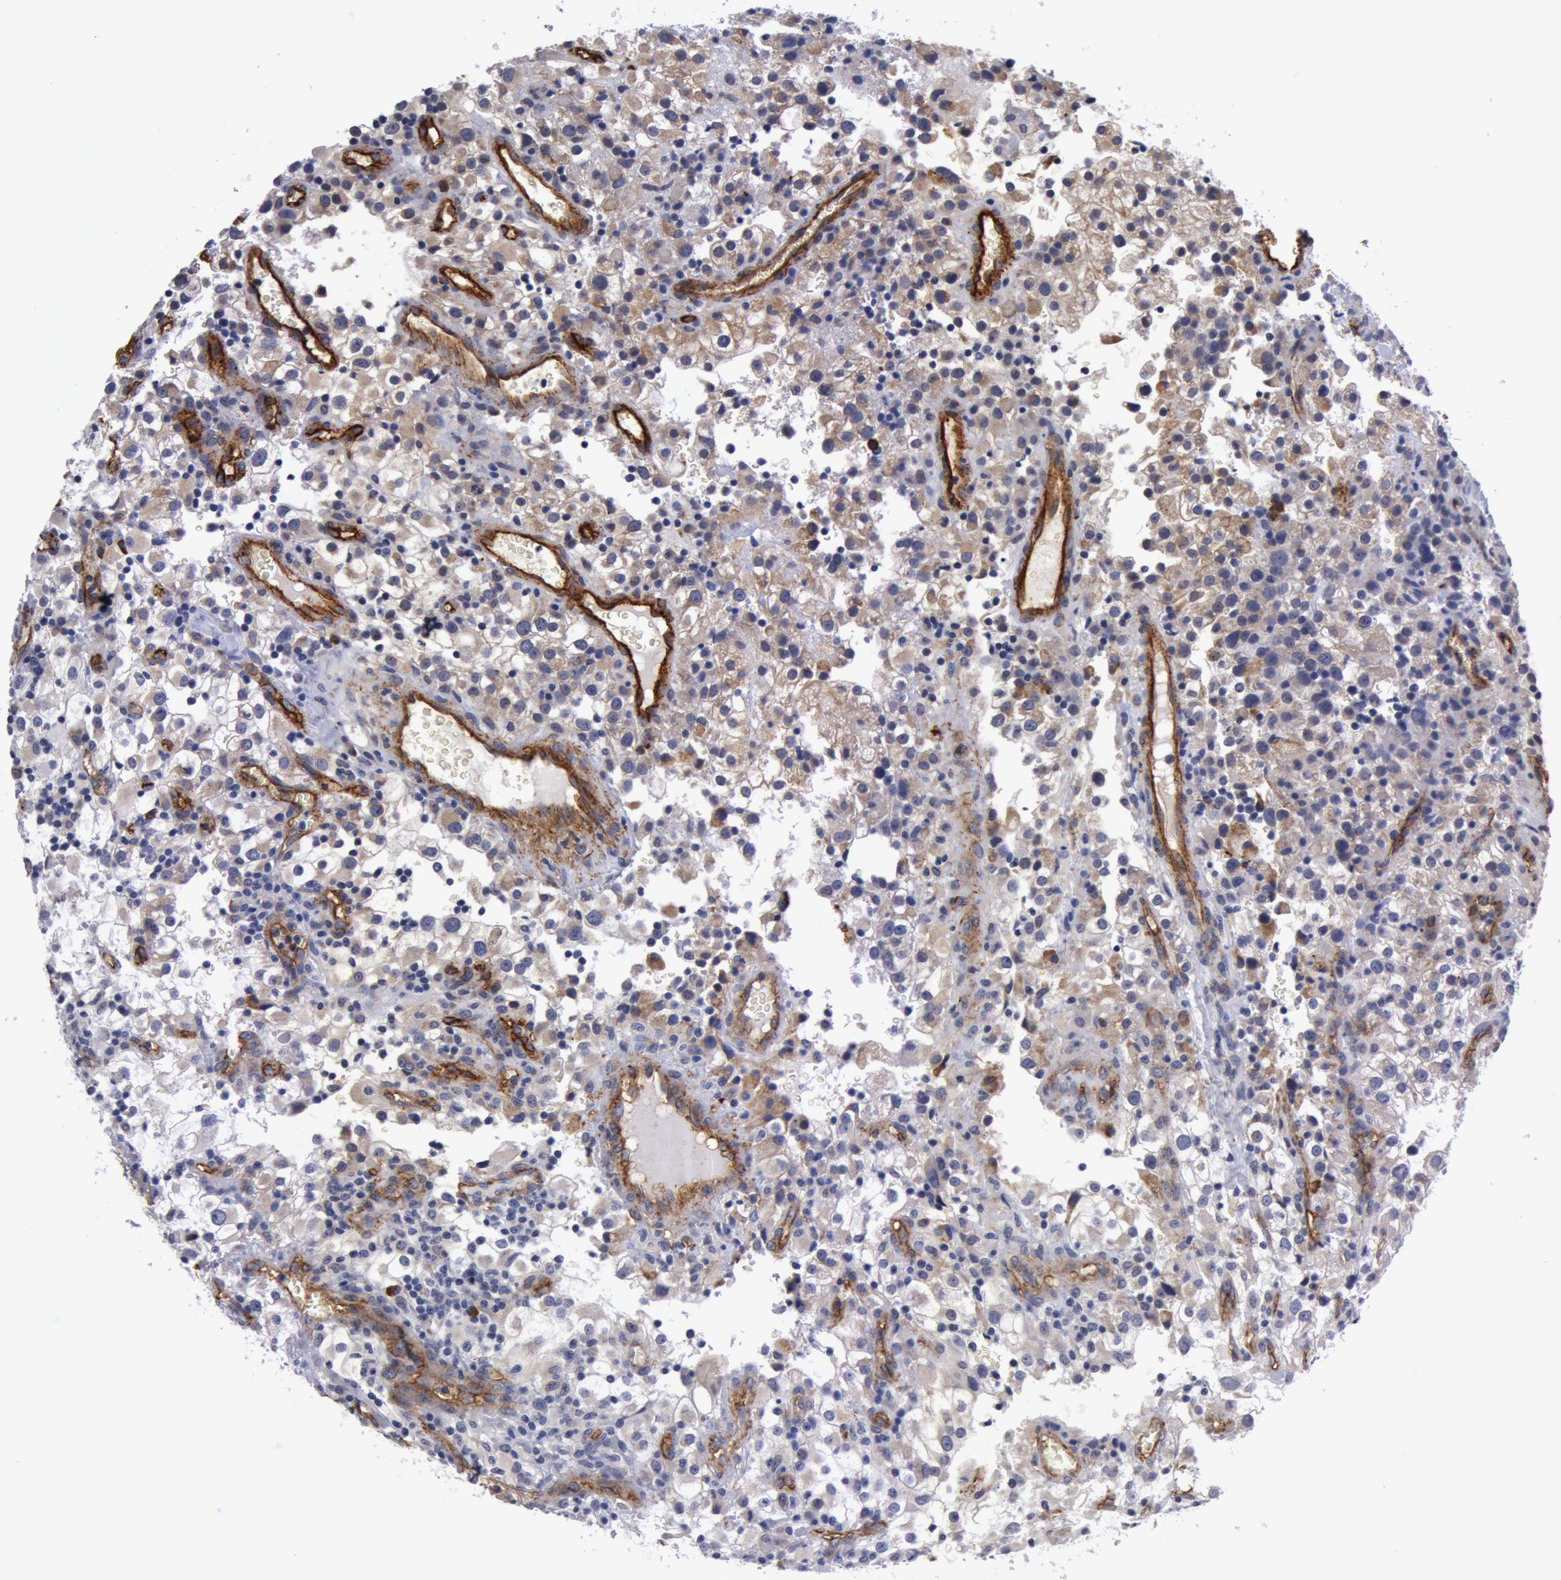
{"staining": {"intensity": "weak", "quantity": "25%-75%", "location": "cytoplasmic/membranous"}, "tissue": "renal cancer", "cell_type": "Tumor cells", "image_type": "cancer", "snomed": [{"axis": "morphology", "description": "Adenocarcinoma, NOS"}, {"axis": "topography", "description": "Kidney"}], "caption": "Human renal cancer stained with a brown dye shows weak cytoplasmic/membranous positive staining in about 25%-75% of tumor cells.", "gene": "IL23A", "patient": {"sex": "female", "age": 52}}